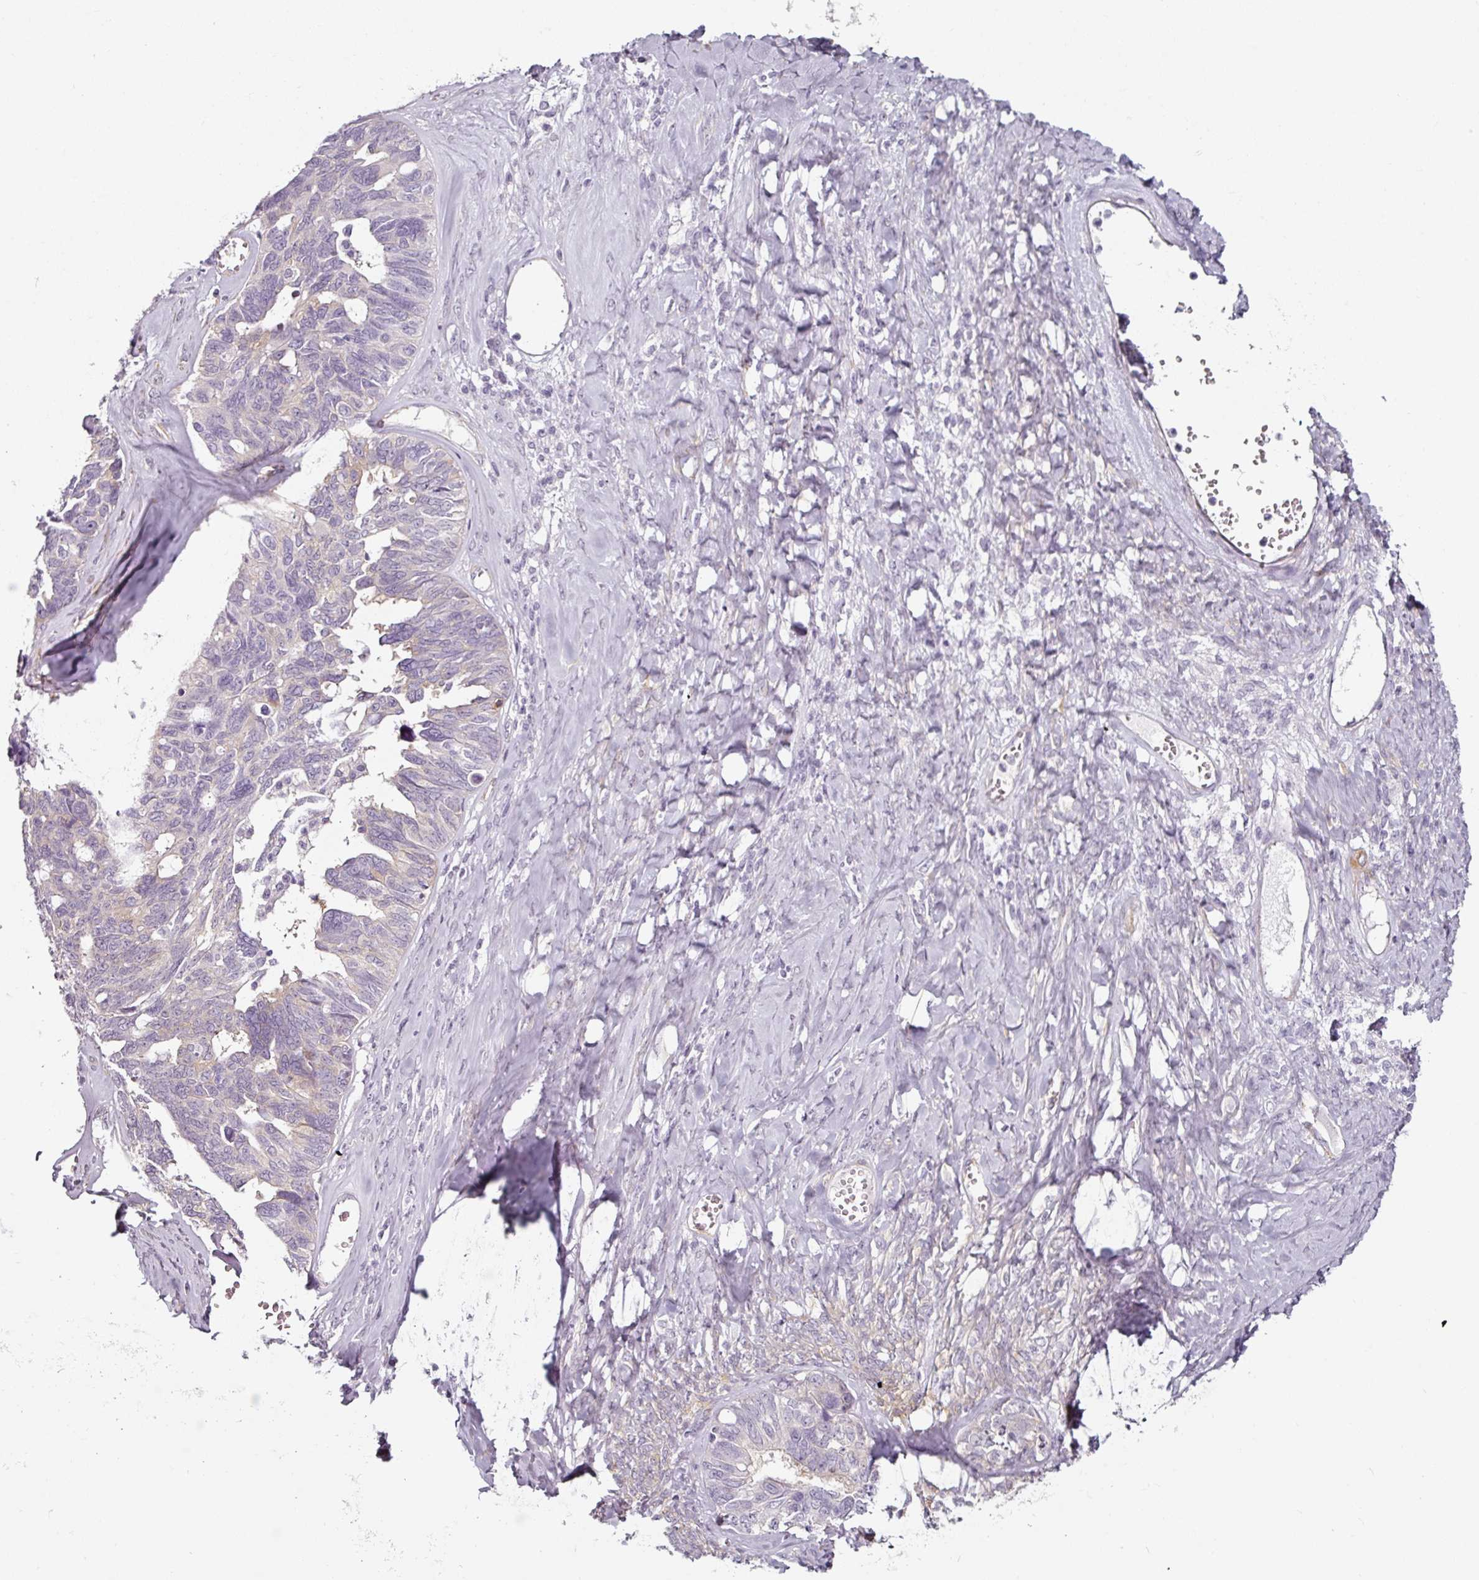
{"staining": {"intensity": "negative", "quantity": "none", "location": "none"}, "tissue": "ovarian cancer", "cell_type": "Tumor cells", "image_type": "cancer", "snomed": [{"axis": "morphology", "description": "Cystadenocarcinoma, serous, NOS"}, {"axis": "topography", "description": "Ovary"}], "caption": "Micrograph shows no protein positivity in tumor cells of ovarian cancer (serous cystadenocarcinoma) tissue. The staining is performed using DAB (3,3'-diaminobenzidine) brown chromogen with nuclei counter-stained in using hematoxylin.", "gene": "CAP2", "patient": {"sex": "female", "age": 79}}